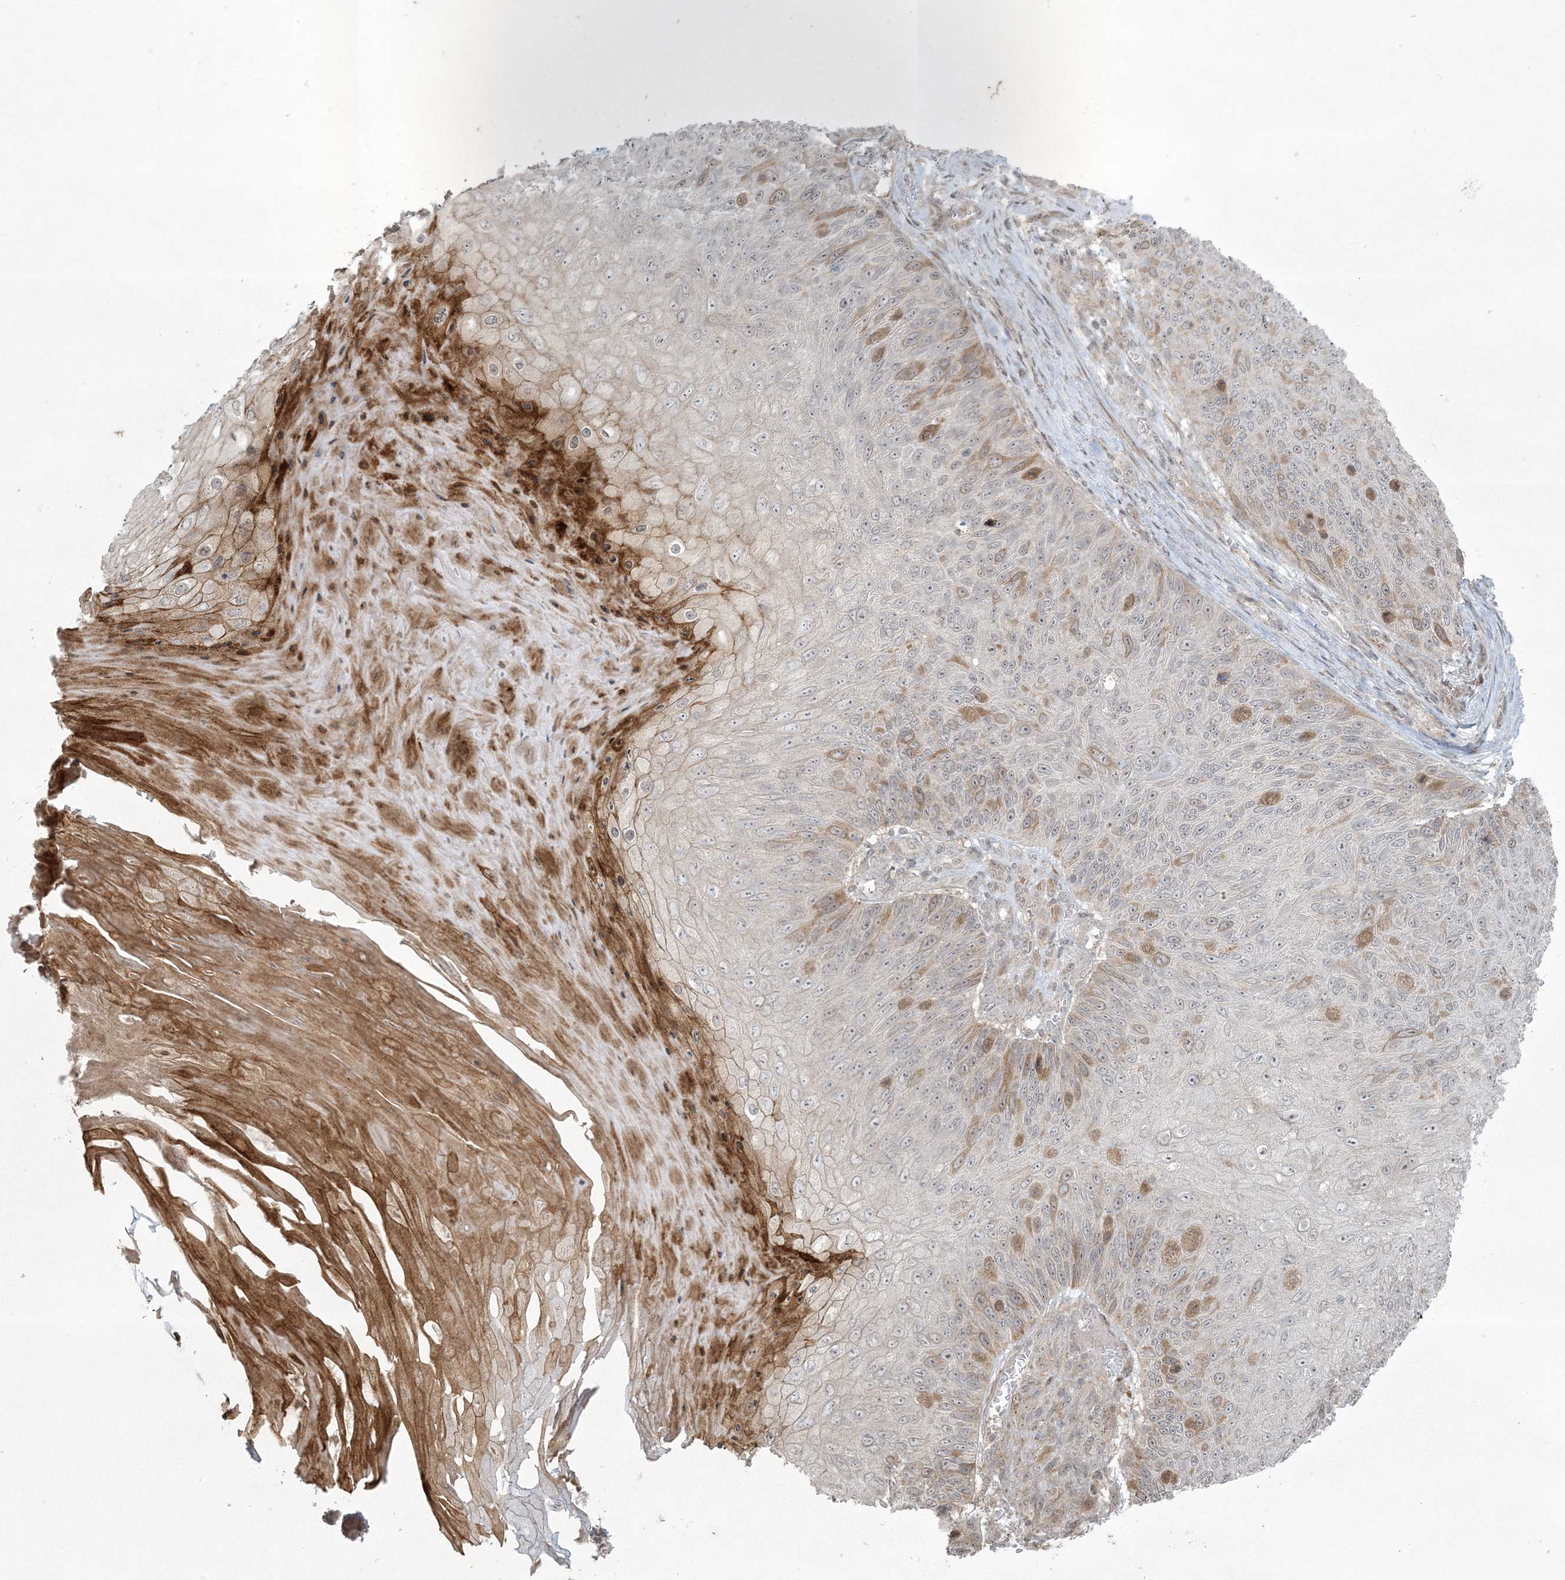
{"staining": {"intensity": "moderate", "quantity": "<25%", "location": "cytoplasmic/membranous"}, "tissue": "skin cancer", "cell_type": "Tumor cells", "image_type": "cancer", "snomed": [{"axis": "morphology", "description": "Squamous cell carcinoma, NOS"}, {"axis": "topography", "description": "Skin"}], "caption": "Immunohistochemistry (IHC) micrograph of neoplastic tissue: human skin cancer (squamous cell carcinoma) stained using IHC shows low levels of moderate protein expression localized specifically in the cytoplasmic/membranous of tumor cells, appearing as a cytoplasmic/membranous brown color.", "gene": "ZNF263", "patient": {"sex": "female", "age": 88}}